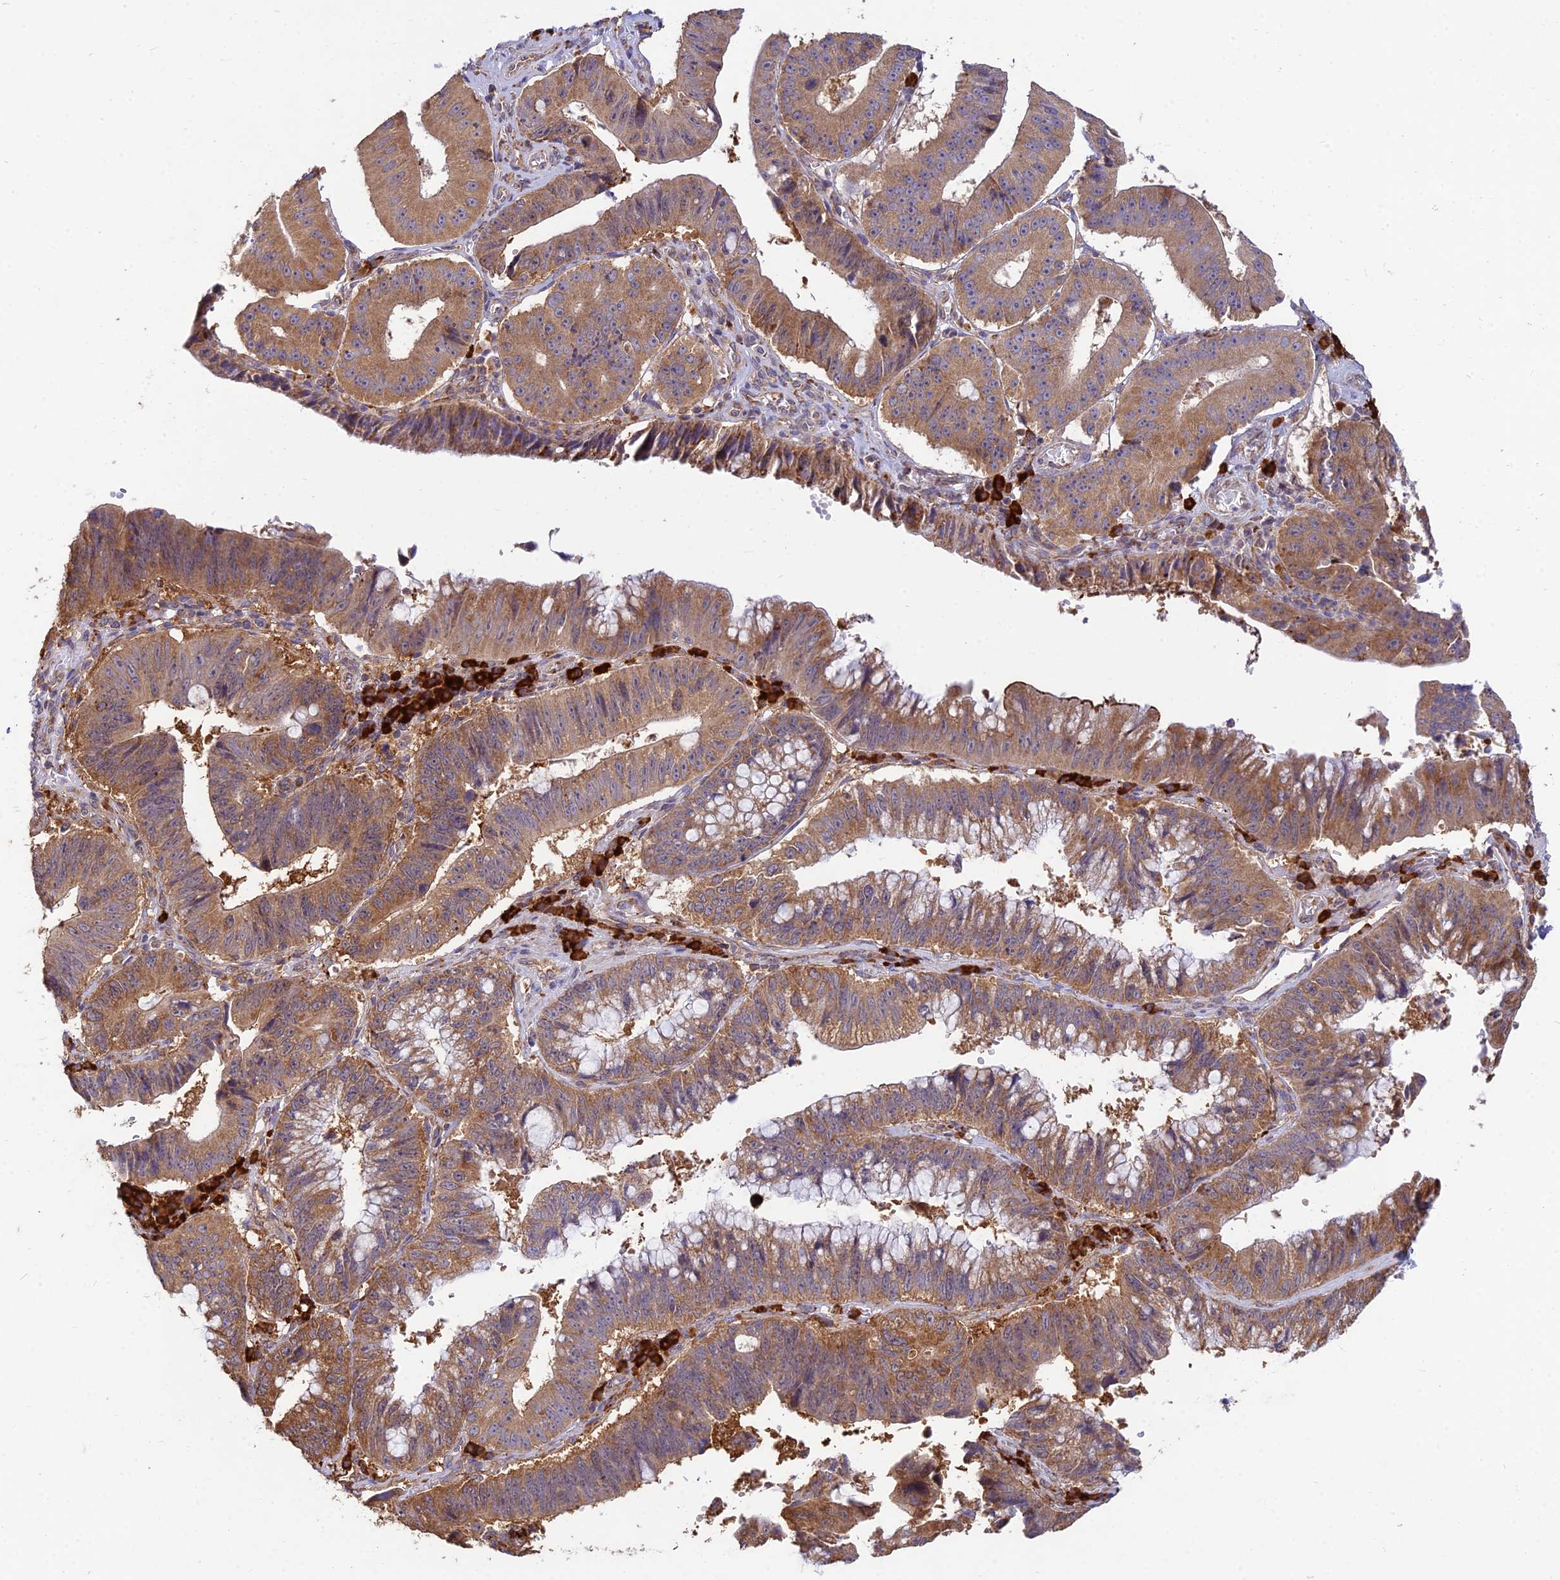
{"staining": {"intensity": "moderate", "quantity": ">75%", "location": "cytoplasmic/membranous"}, "tissue": "stomach cancer", "cell_type": "Tumor cells", "image_type": "cancer", "snomed": [{"axis": "morphology", "description": "Adenocarcinoma, NOS"}, {"axis": "topography", "description": "Stomach"}], "caption": "Immunohistochemistry (DAB (3,3'-diaminobenzidine)) staining of stomach cancer demonstrates moderate cytoplasmic/membranous protein positivity in about >75% of tumor cells.", "gene": "NXNL2", "patient": {"sex": "male", "age": 59}}